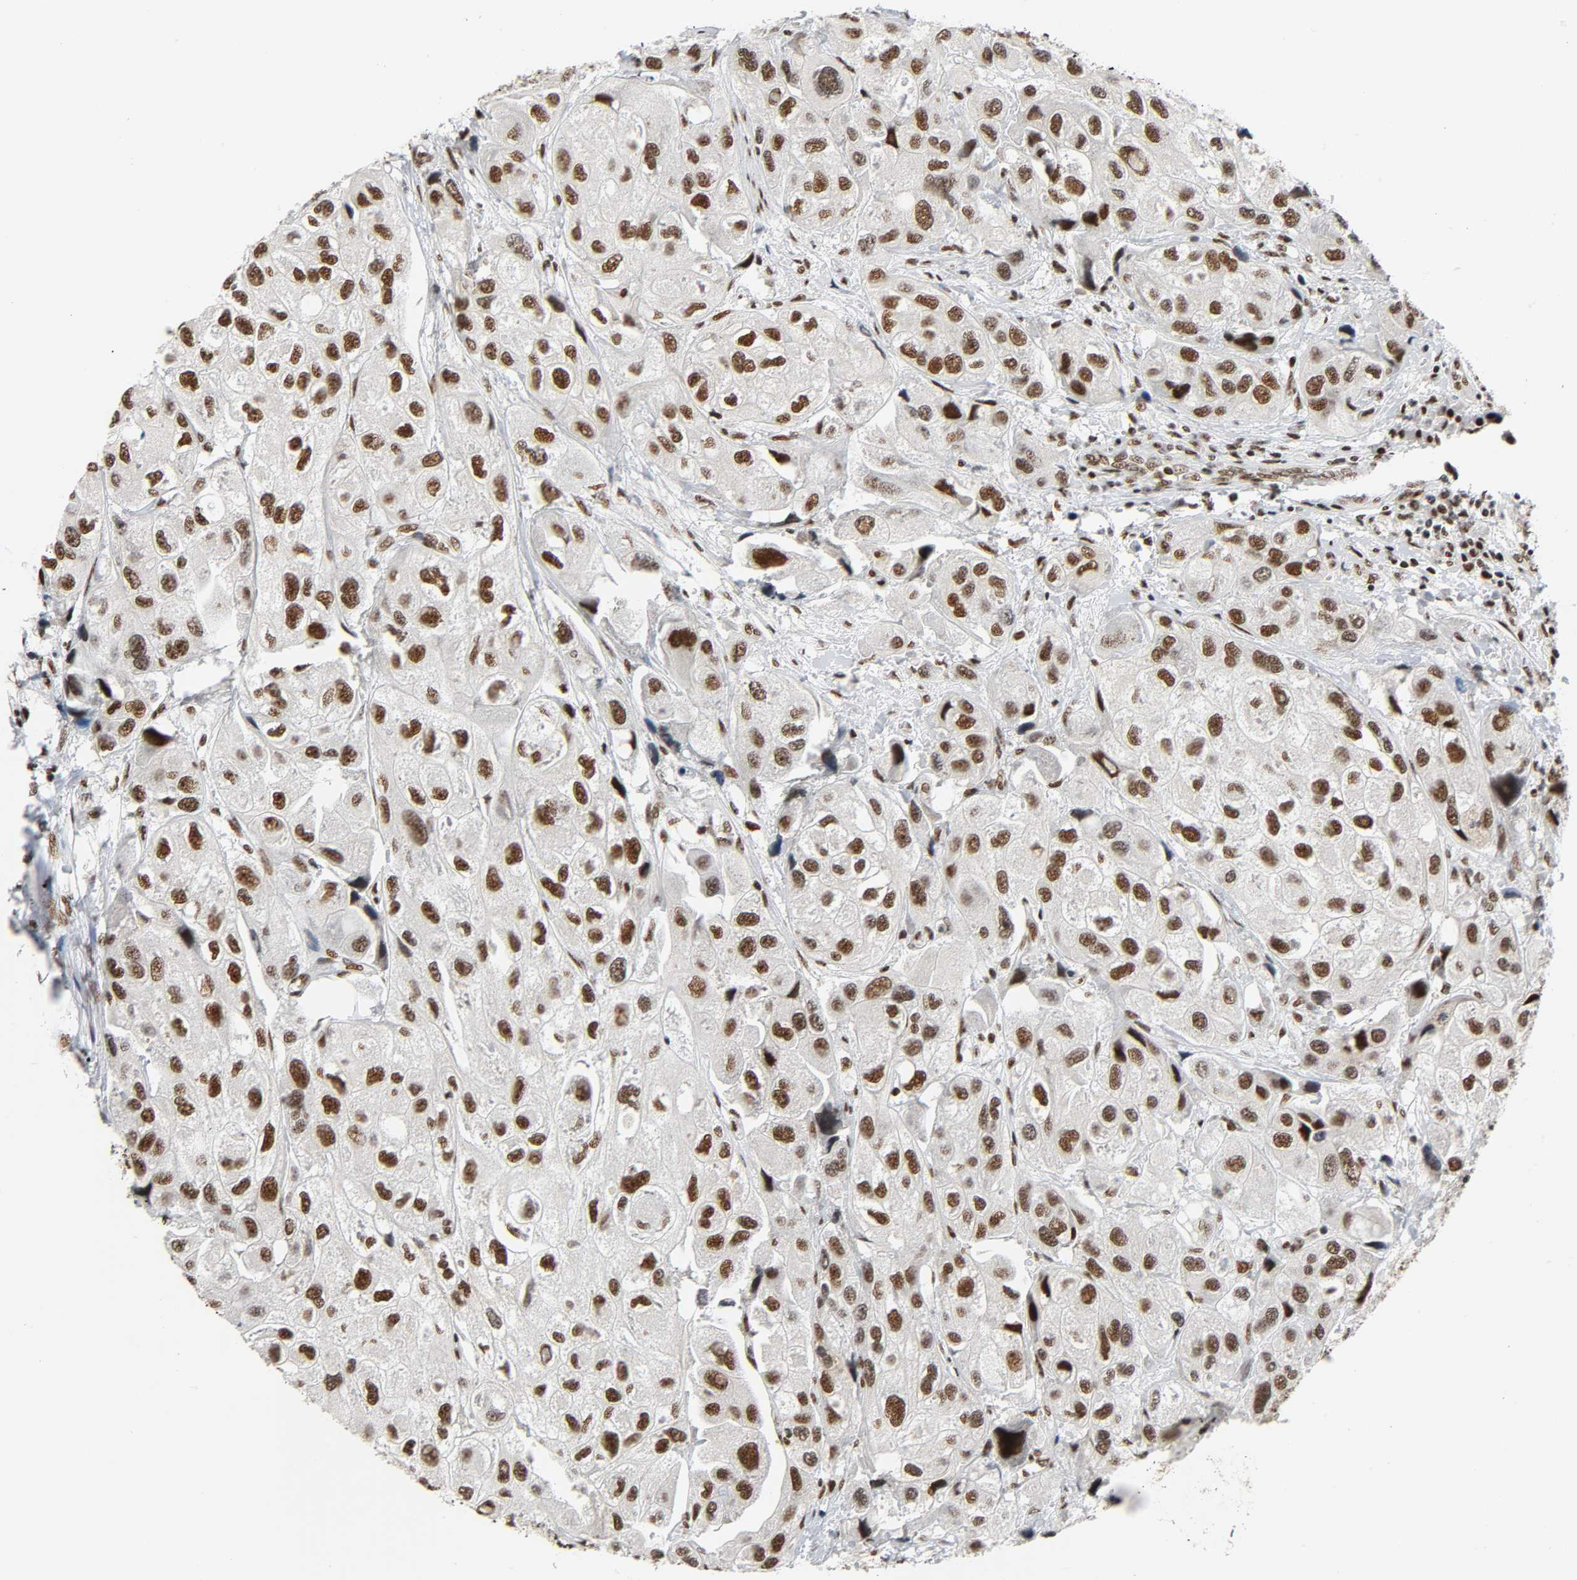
{"staining": {"intensity": "strong", "quantity": ">75%", "location": "nuclear"}, "tissue": "urothelial cancer", "cell_type": "Tumor cells", "image_type": "cancer", "snomed": [{"axis": "morphology", "description": "Urothelial carcinoma, High grade"}, {"axis": "topography", "description": "Urinary bladder"}], "caption": "About >75% of tumor cells in high-grade urothelial carcinoma demonstrate strong nuclear protein expression as visualized by brown immunohistochemical staining.", "gene": "CDK9", "patient": {"sex": "female", "age": 64}}